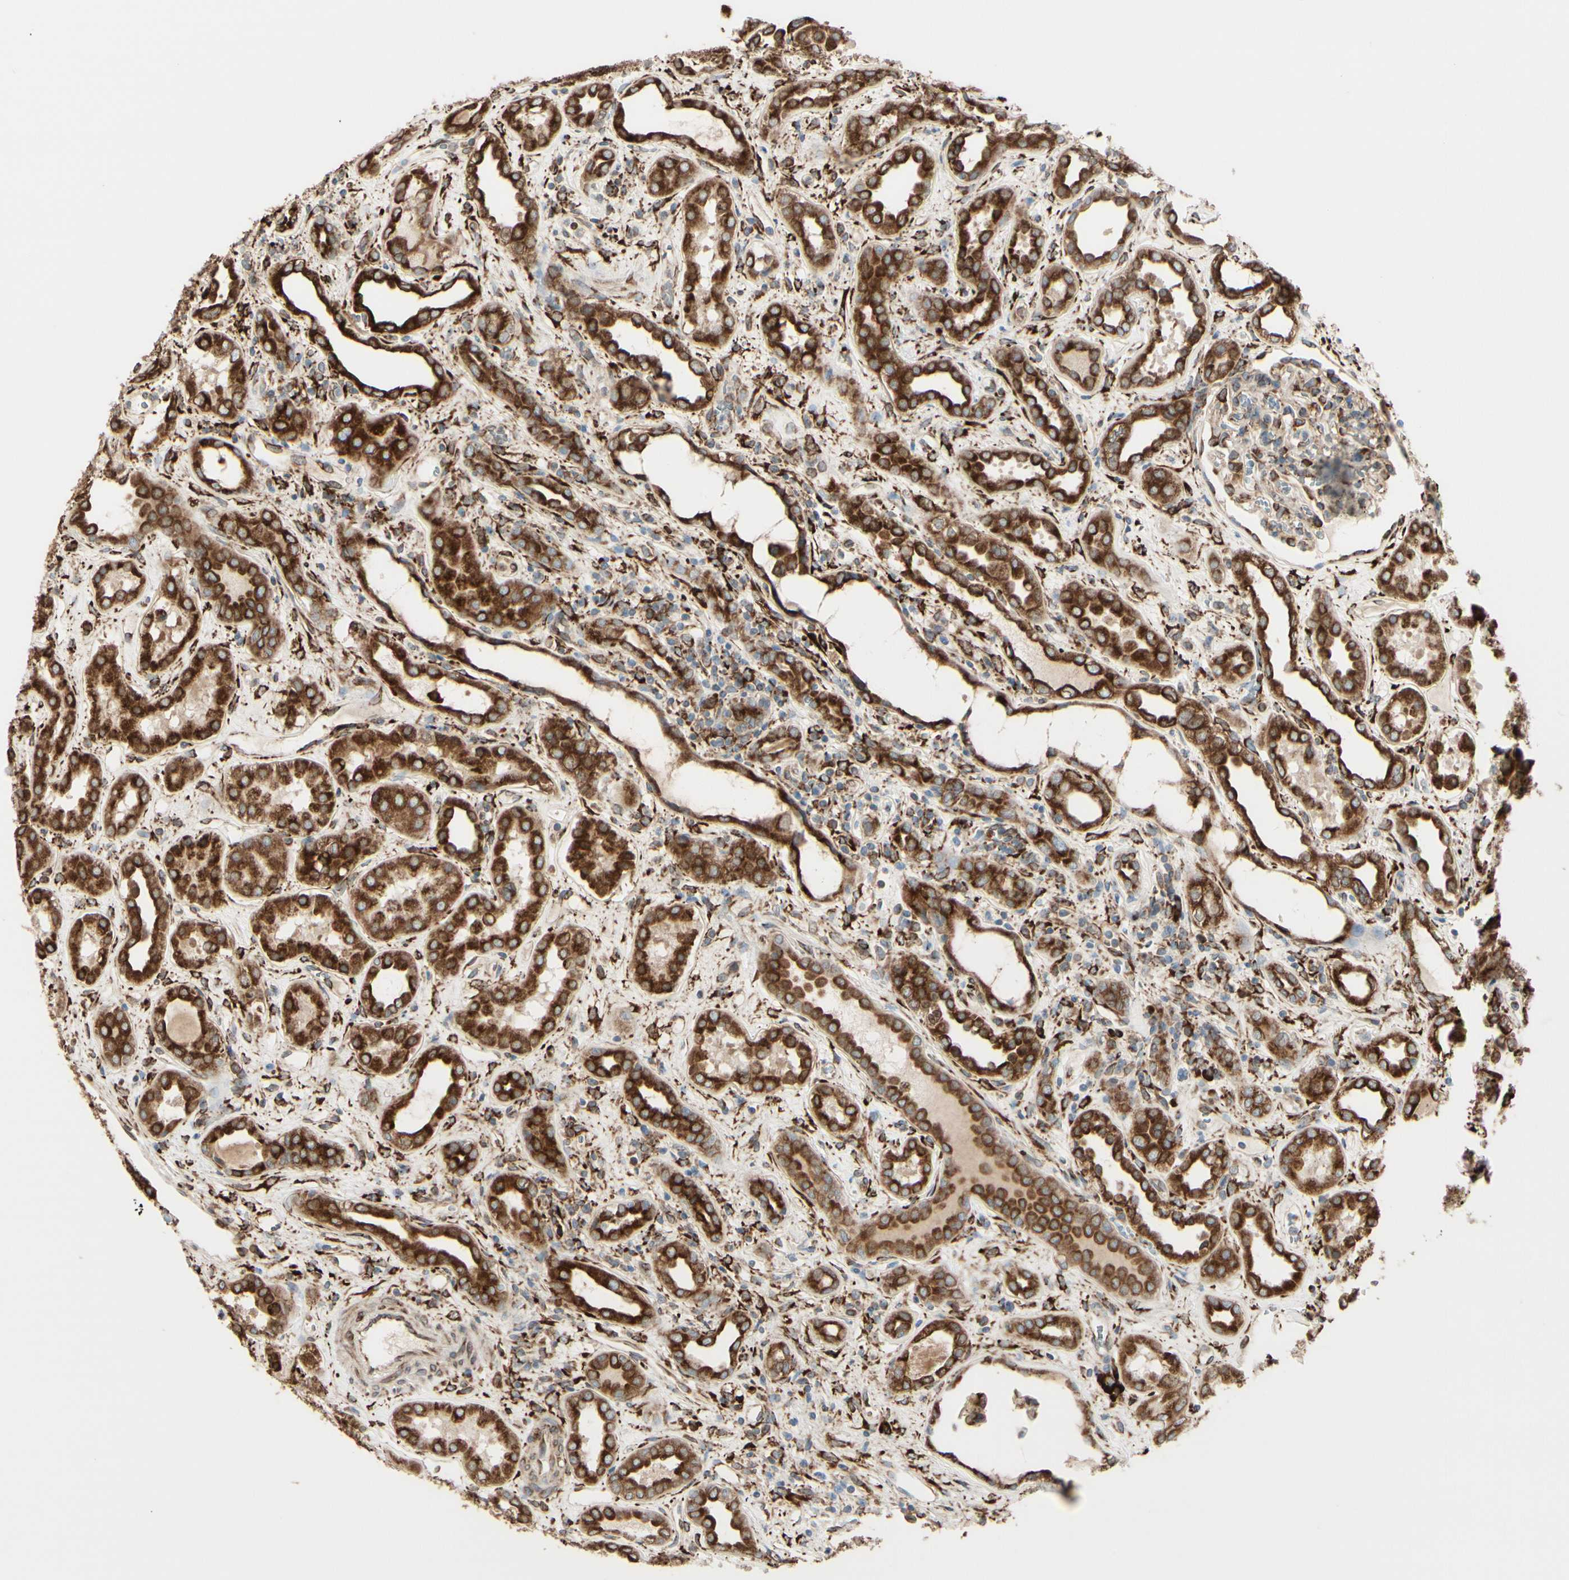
{"staining": {"intensity": "moderate", "quantity": "25%-75%", "location": "cytoplasmic/membranous"}, "tissue": "kidney", "cell_type": "Cells in glomeruli", "image_type": "normal", "snomed": [{"axis": "morphology", "description": "Normal tissue, NOS"}, {"axis": "topography", "description": "Kidney"}], "caption": "Brown immunohistochemical staining in benign human kidney shows moderate cytoplasmic/membranous positivity in approximately 25%-75% of cells in glomeruli. (IHC, brightfield microscopy, high magnification).", "gene": "RRBP1", "patient": {"sex": "male", "age": 59}}